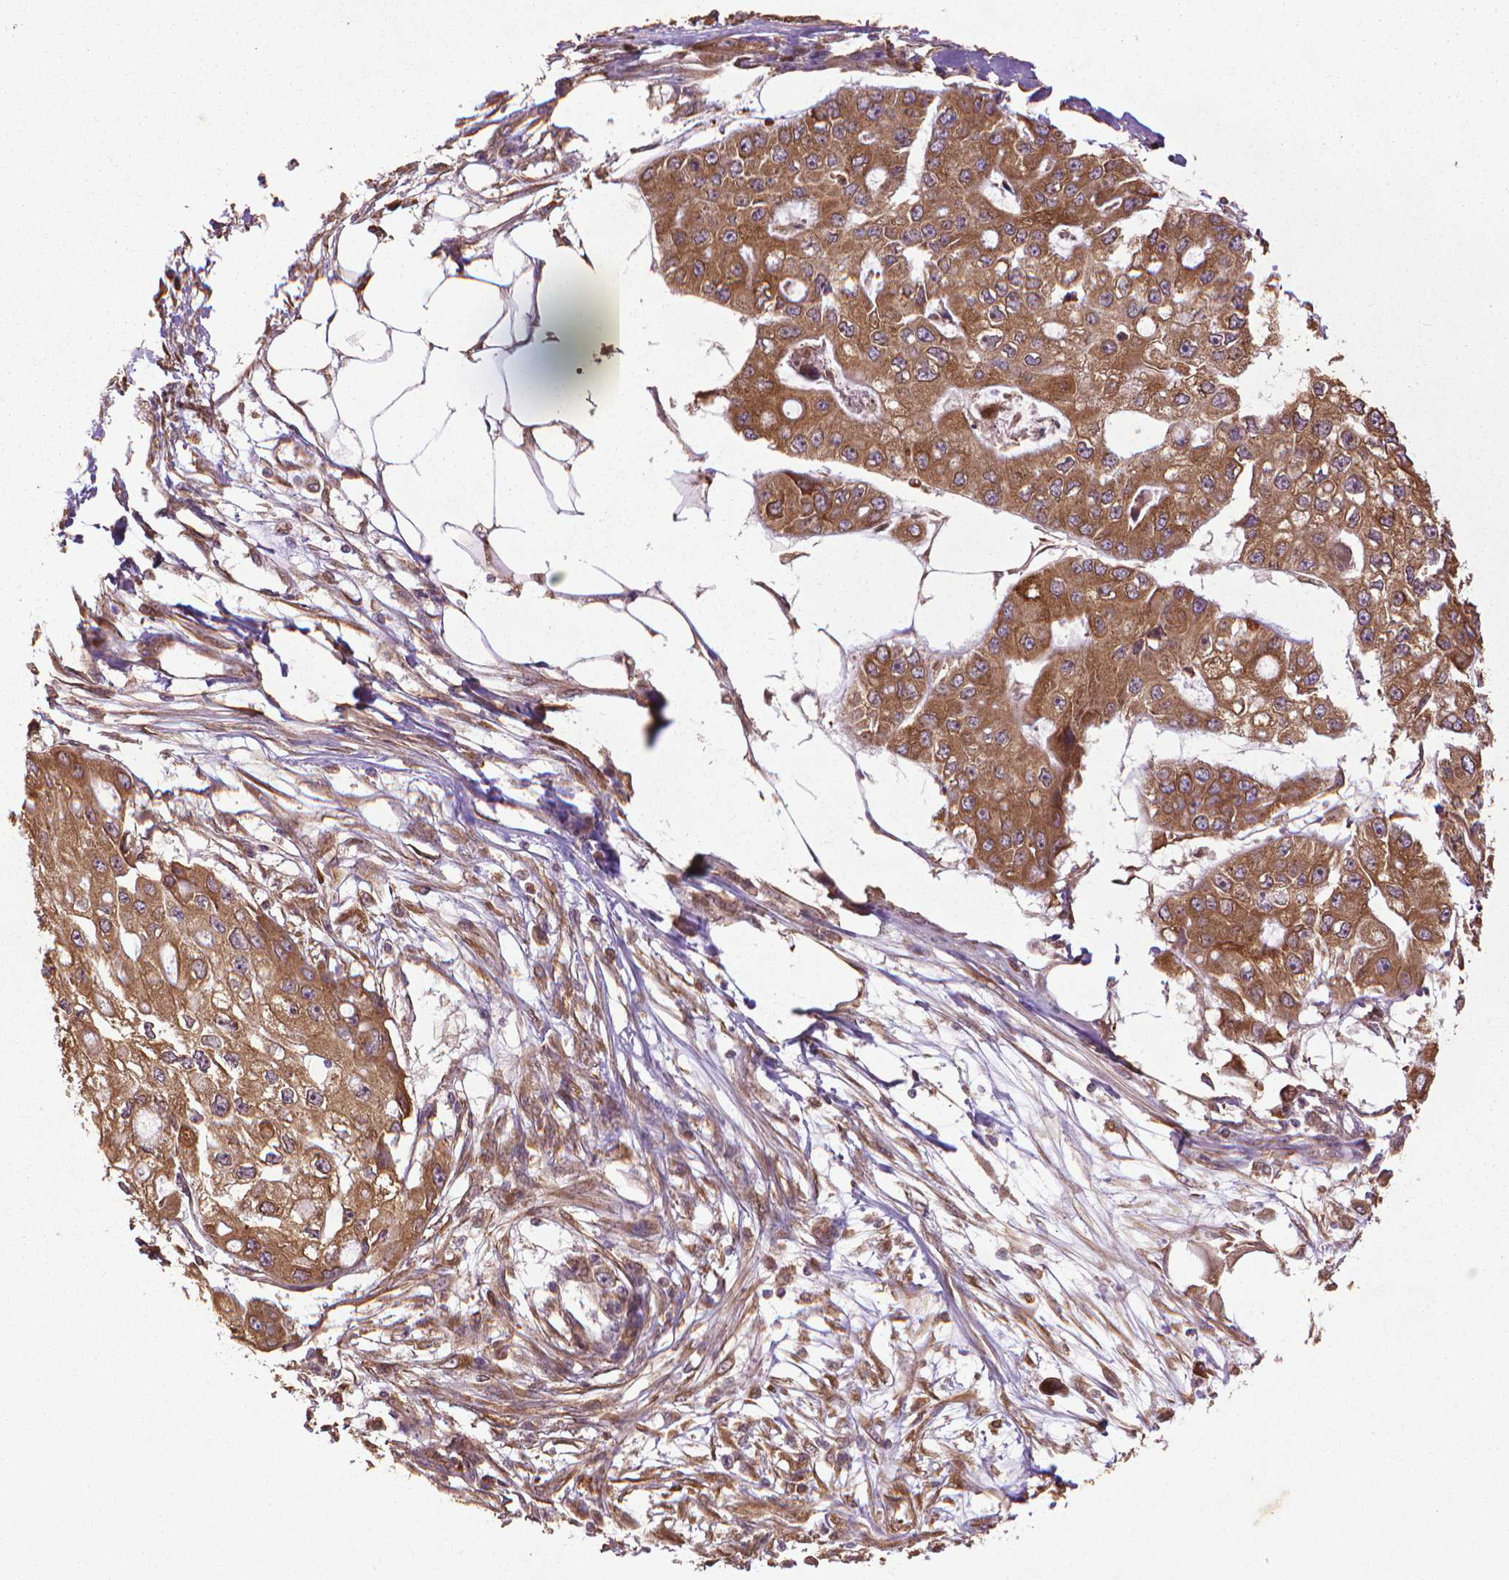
{"staining": {"intensity": "moderate", "quantity": ">75%", "location": "cytoplasmic/membranous"}, "tissue": "ovarian cancer", "cell_type": "Tumor cells", "image_type": "cancer", "snomed": [{"axis": "morphology", "description": "Cystadenocarcinoma, serous, NOS"}, {"axis": "topography", "description": "Ovary"}], "caption": "The photomicrograph displays staining of ovarian cancer (serous cystadenocarcinoma), revealing moderate cytoplasmic/membranous protein expression (brown color) within tumor cells.", "gene": "GAS1", "patient": {"sex": "female", "age": 56}}